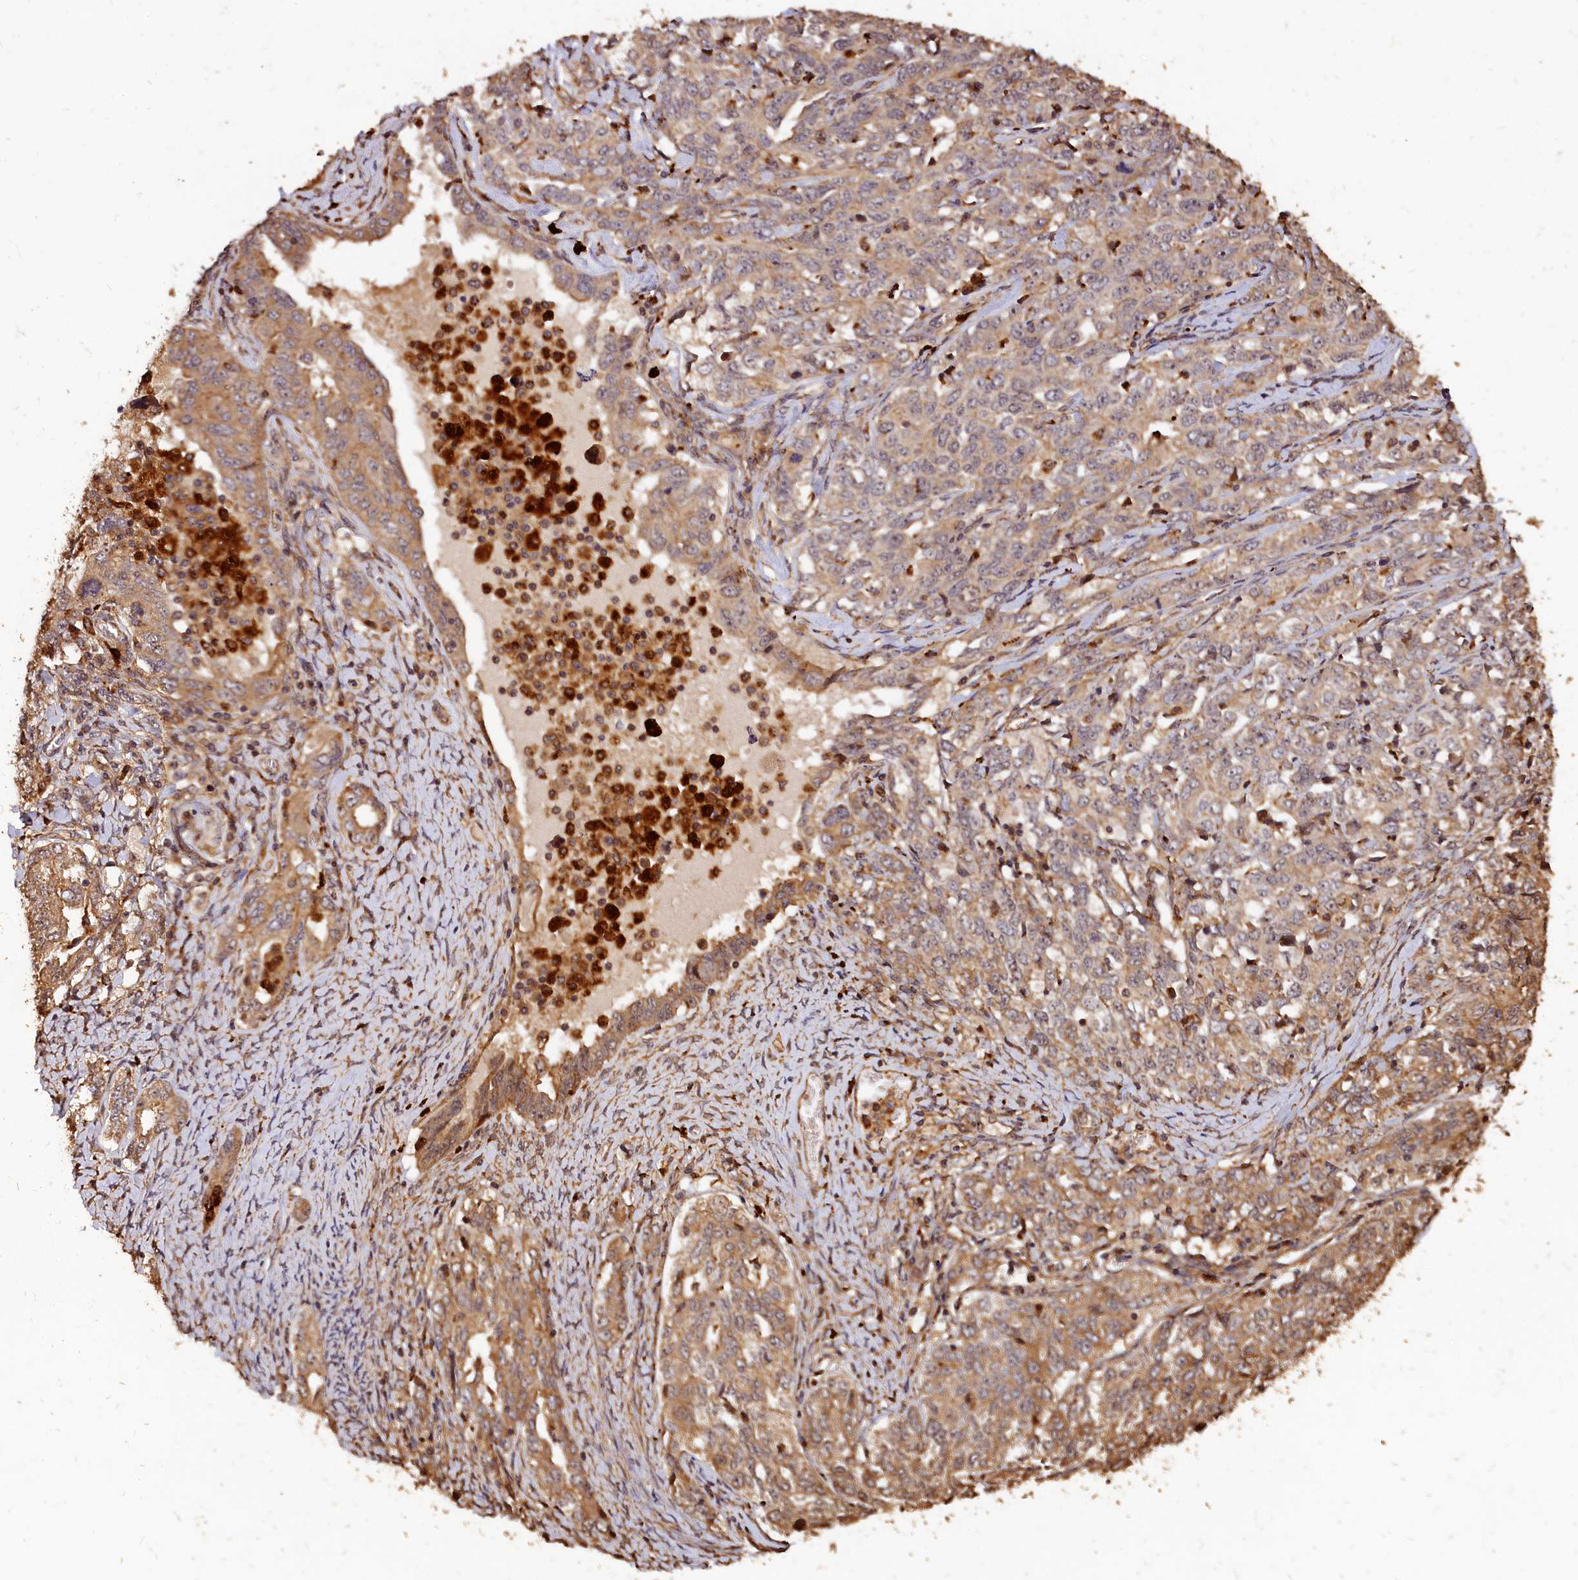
{"staining": {"intensity": "moderate", "quantity": "25%-75%", "location": "cytoplasmic/membranous"}, "tissue": "ovarian cancer", "cell_type": "Tumor cells", "image_type": "cancer", "snomed": [{"axis": "morphology", "description": "Carcinoma, endometroid"}, {"axis": "topography", "description": "Ovary"}], "caption": "Approximately 25%-75% of tumor cells in endometroid carcinoma (ovarian) display moderate cytoplasmic/membranous protein staining as visualized by brown immunohistochemical staining.", "gene": "MMP15", "patient": {"sex": "female", "age": 62}}